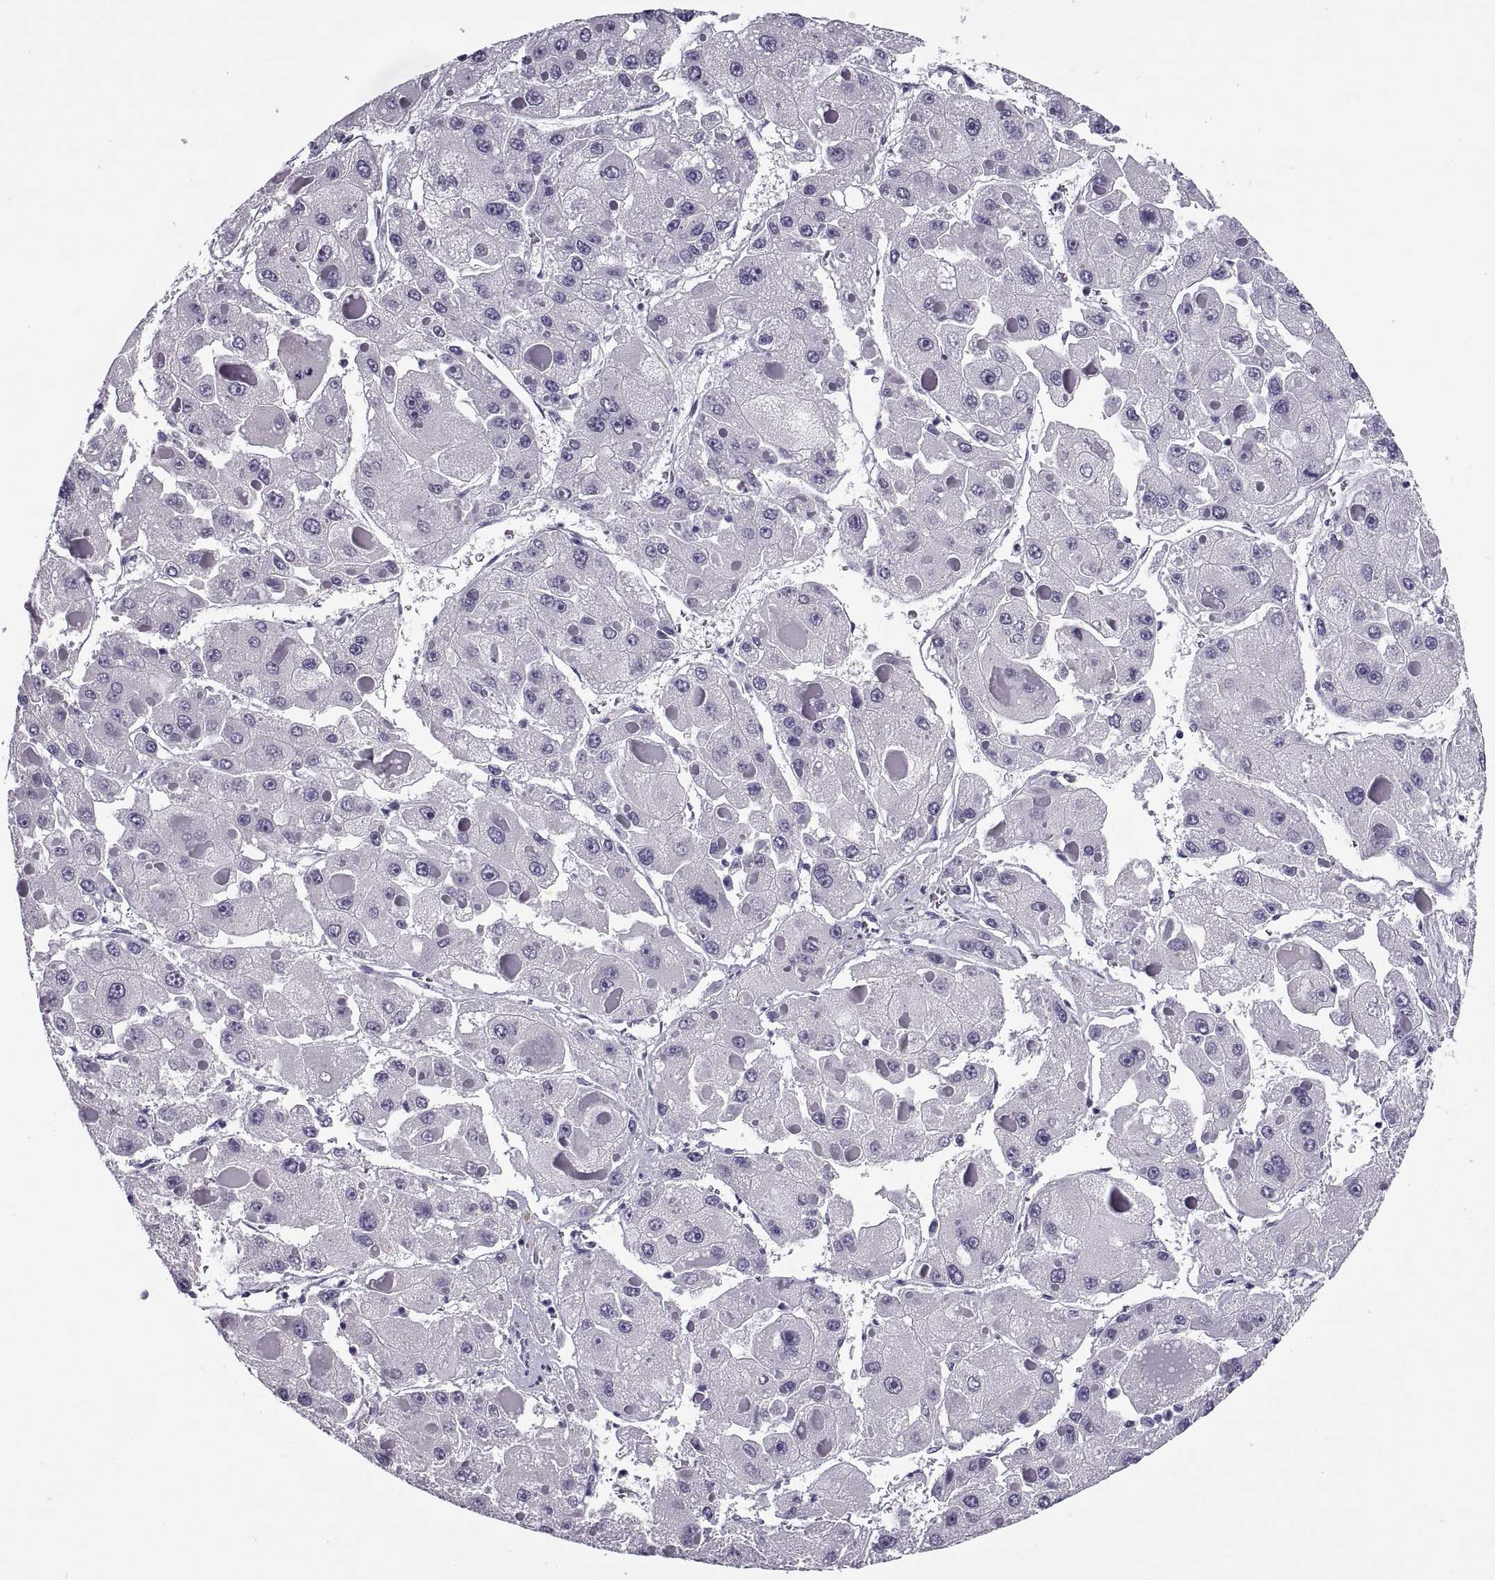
{"staining": {"intensity": "negative", "quantity": "none", "location": "none"}, "tissue": "liver cancer", "cell_type": "Tumor cells", "image_type": "cancer", "snomed": [{"axis": "morphology", "description": "Carcinoma, Hepatocellular, NOS"}, {"axis": "topography", "description": "Liver"}], "caption": "Tumor cells are negative for protein expression in human hepatocellular carcinoma (liver).", "gene": "RLBP1", "patient": {"sex": "female", "age": 73}}